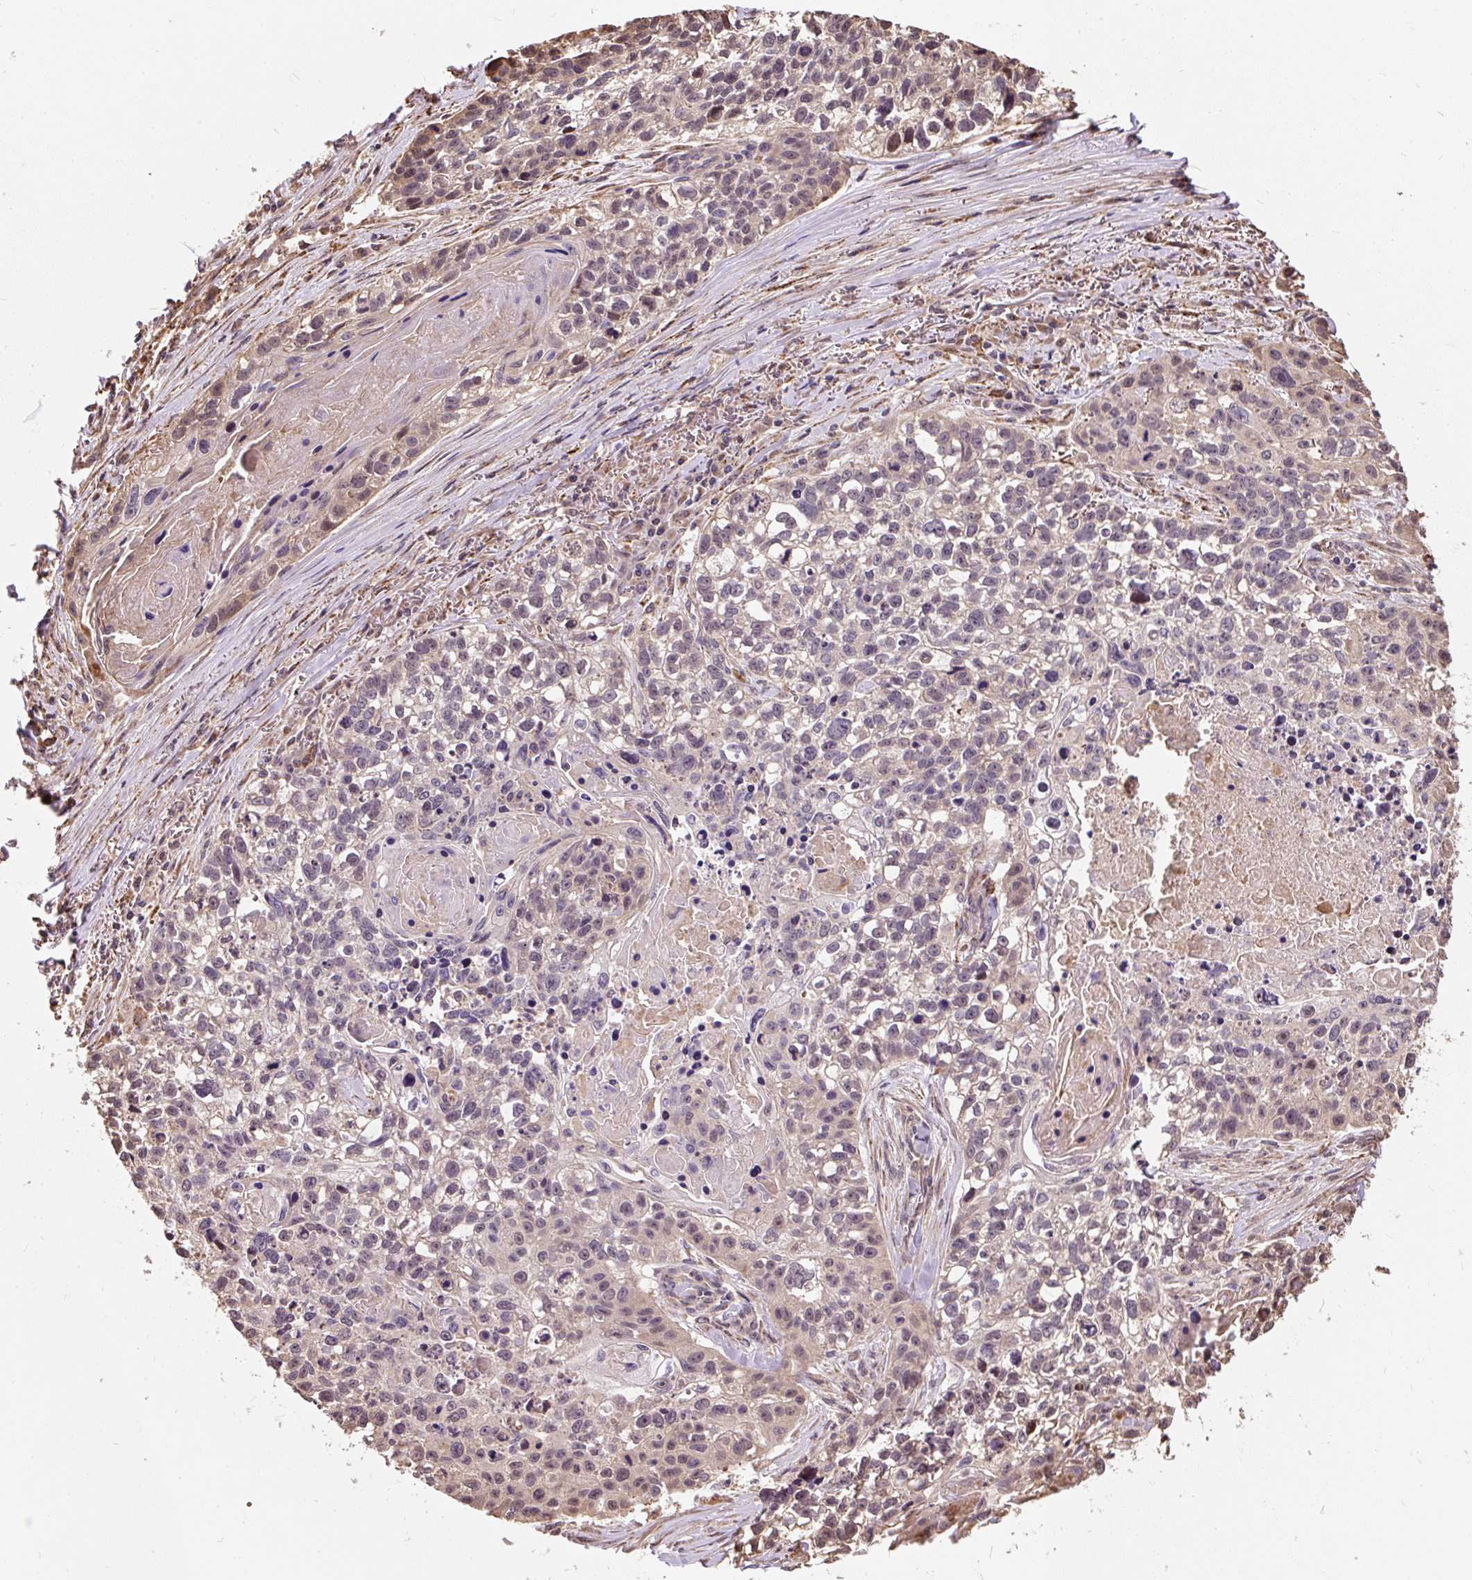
{"staining": {"intensity": "weak", "quantity": "25%-75%", "location": "nuclear"}, "tissue": "lung cancer", "cell_type": "Tumor cells", "image_type": "cancer", "snomed": [{"axis": "morphology", "description": "Squamous cell carcinoma, NOS"}, {"axis": "topography", "description": "Lung"}], "caption": "Immunohistochemical staining of human lung cancer exhibits low levels of weak nuclear protein positivity in about 25%-75% of tumor cells.", "gene": "PUS7L", "patient": {"sex": "male", "age": 74}}